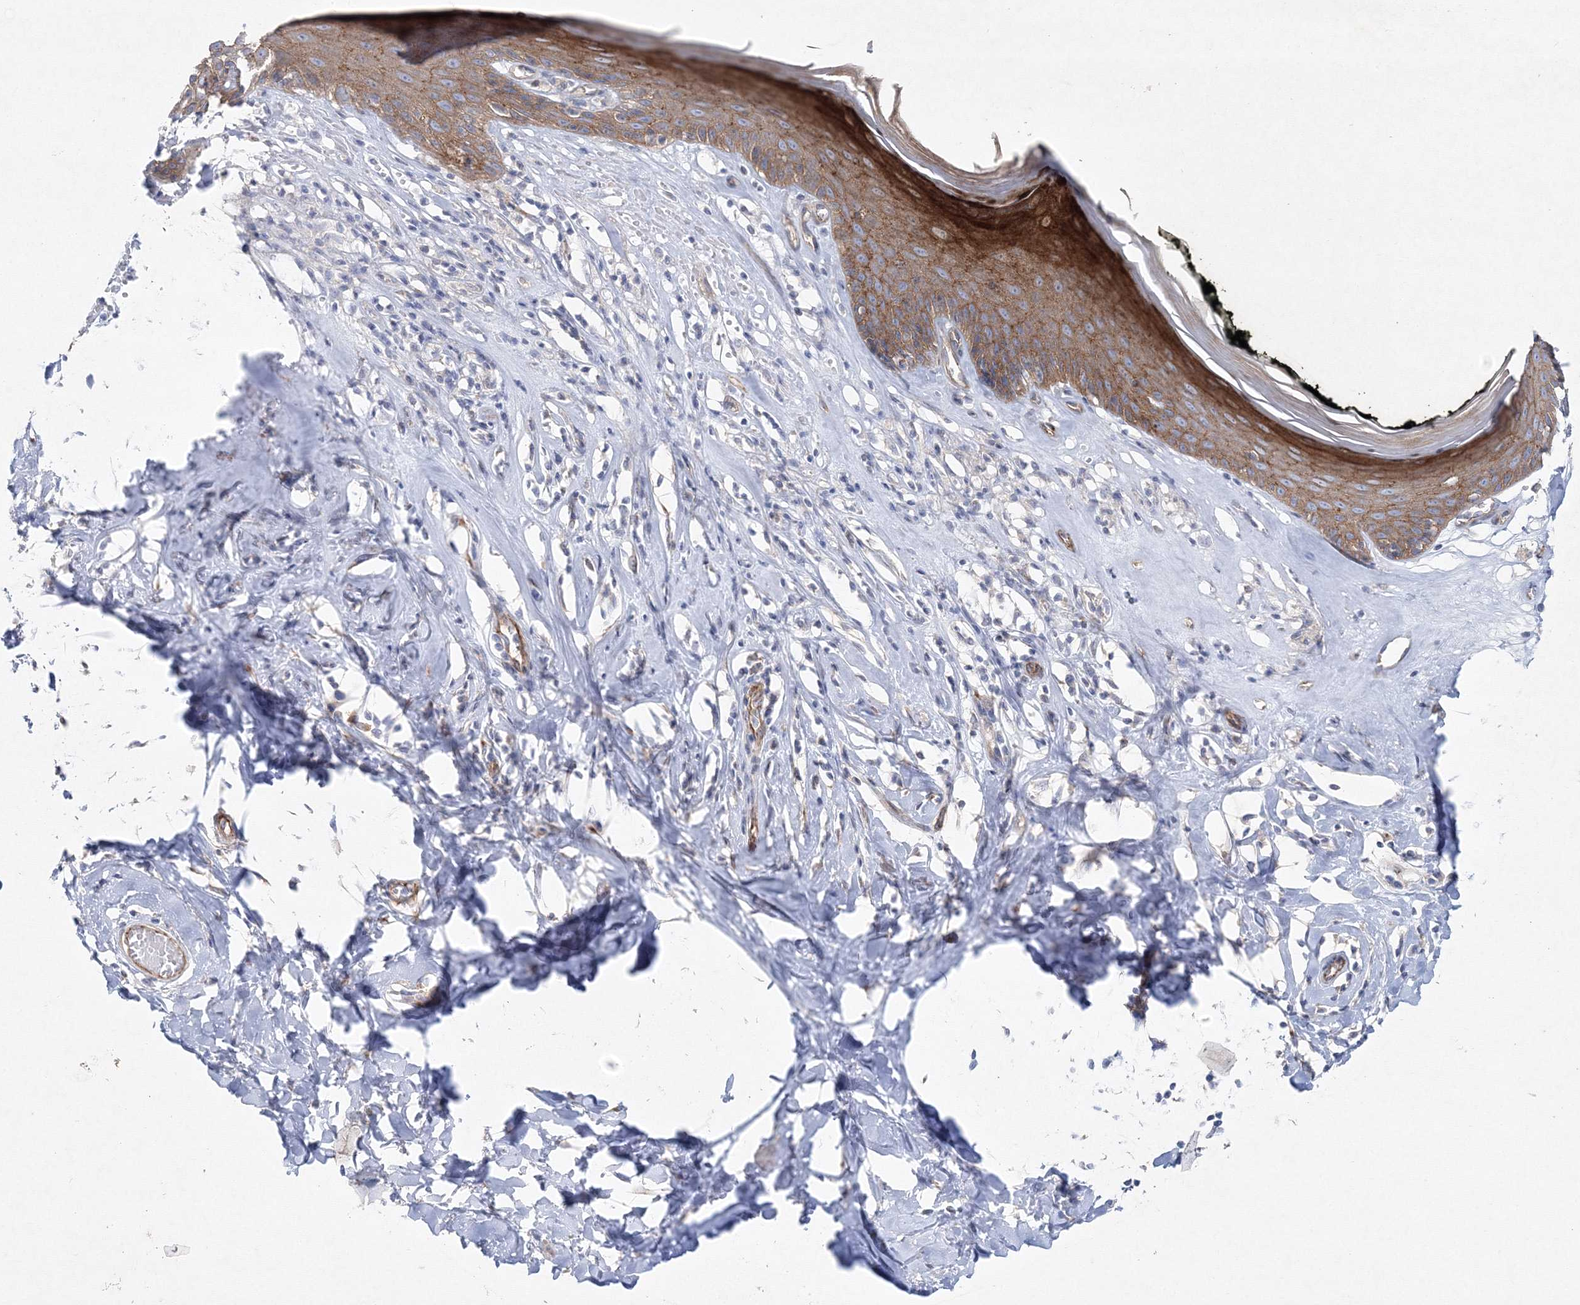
{"staining": {"intensity": "moderate", "quantity": ">75%", "location": "cytoplasmic/membranous"}, "tissue": "skin", "cell_type": "Epidermal cells", "image_type": "normal", "snomed": [{"axis": "morphology", "description": "Normal tissue, NOS"}, {"axis": "morphology", "description": "Inflammation, NOS"}, {"axis": "topography", "description": "Vulva"}], "caption": "An immunohistochemistry (IHC) photomicrograph of benign tissue is shown. Protein staining in brown labels moderate cytoplasmic/membranous positivity in skin within epidermal cells.", "gene": "NAA40", "patient": {"sex": "female", "age": 84}}